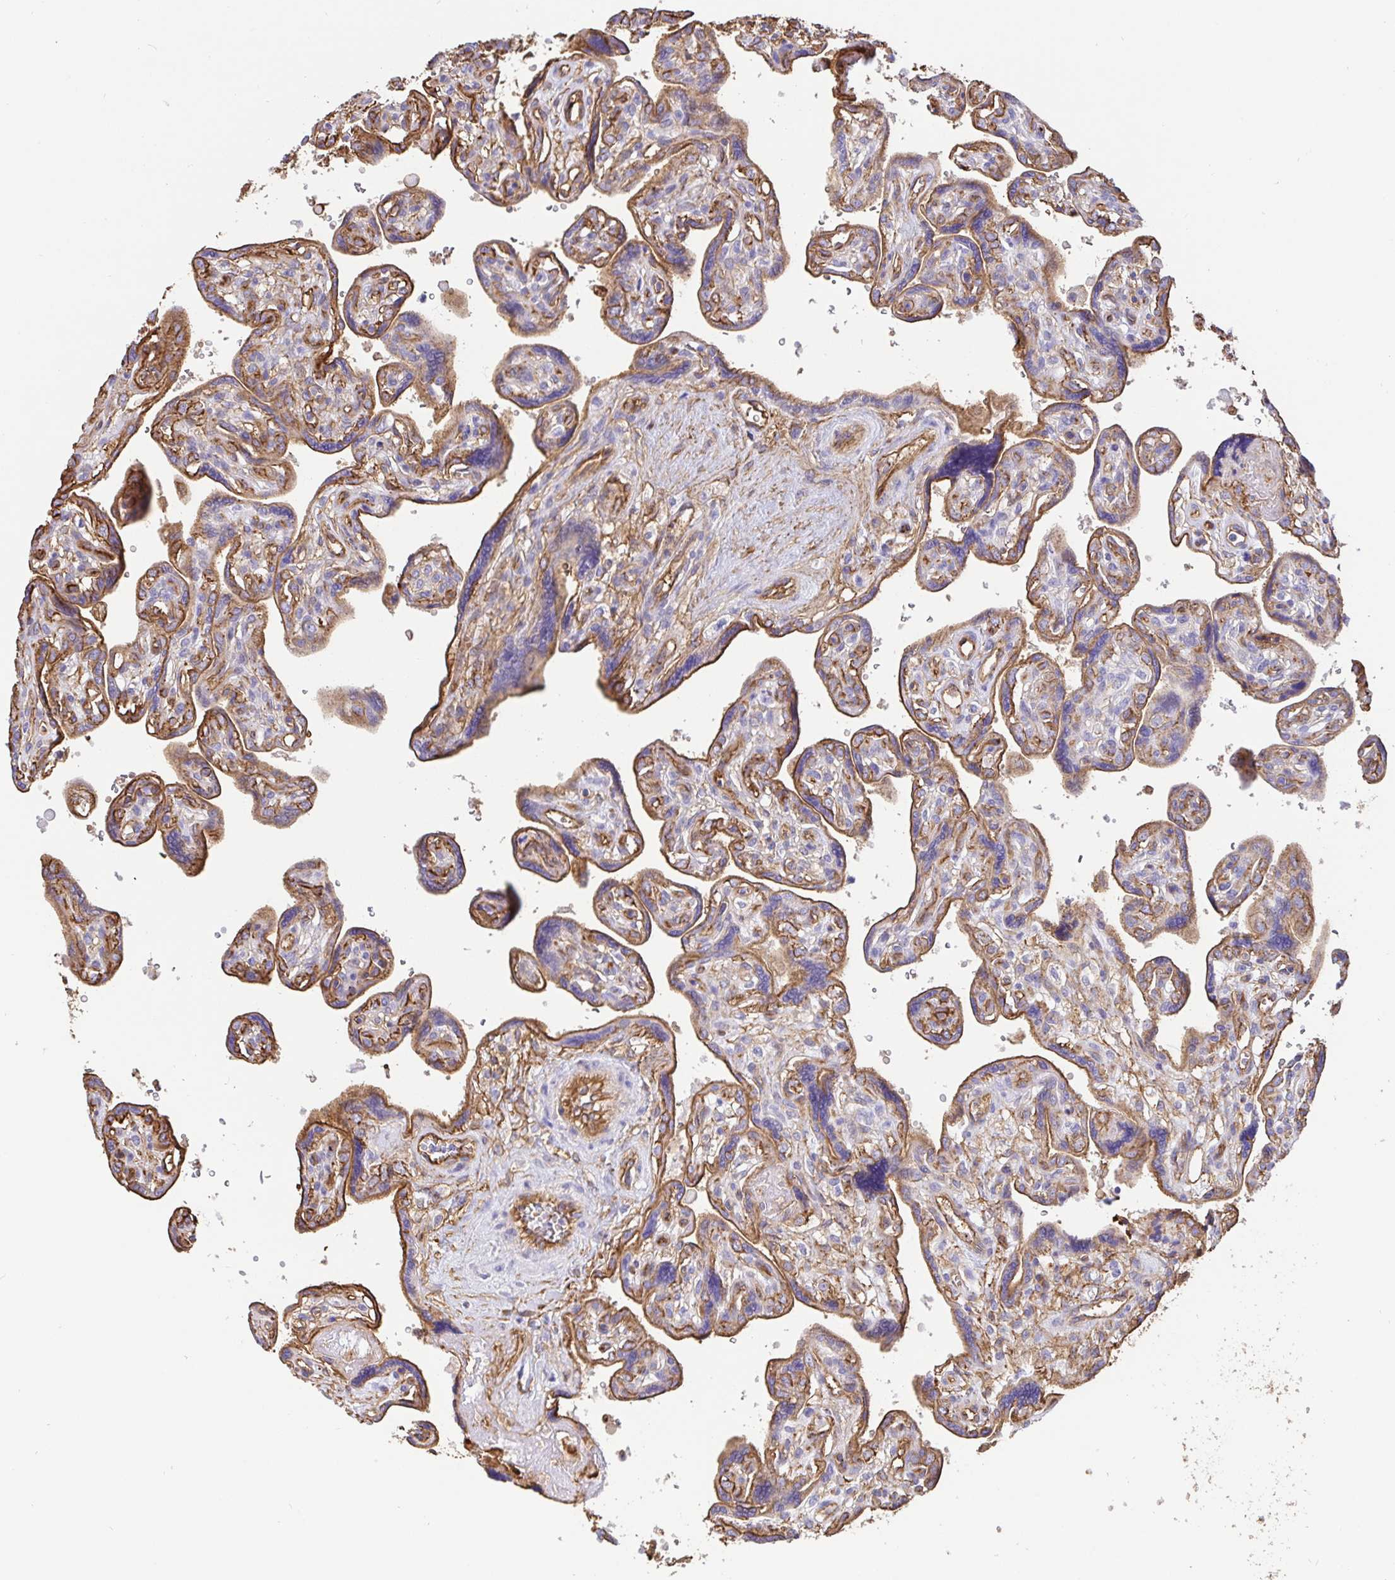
{"staining": {"intensity": "strong", "quantity": ">75%", "location": "cytoplasmic/membranous"}, "tissue": "placenta", "cell_type": "Decidual cells", "image_type": "normal", "snomed": [{"axis": "morphology", "description": "Normal tissue, NOS"}, {"axis": "topography", "description": "Placenta"}], "caption": "Immunohistochemistry photomicrograph of benign human placenta stained for a protein (brown), which reveals high levels of strong cytoplasmic/membranous positivity in about >75% of decidual cells.", "gene": "ANXA2", "patient": {"sex": "female", "age": 39}}